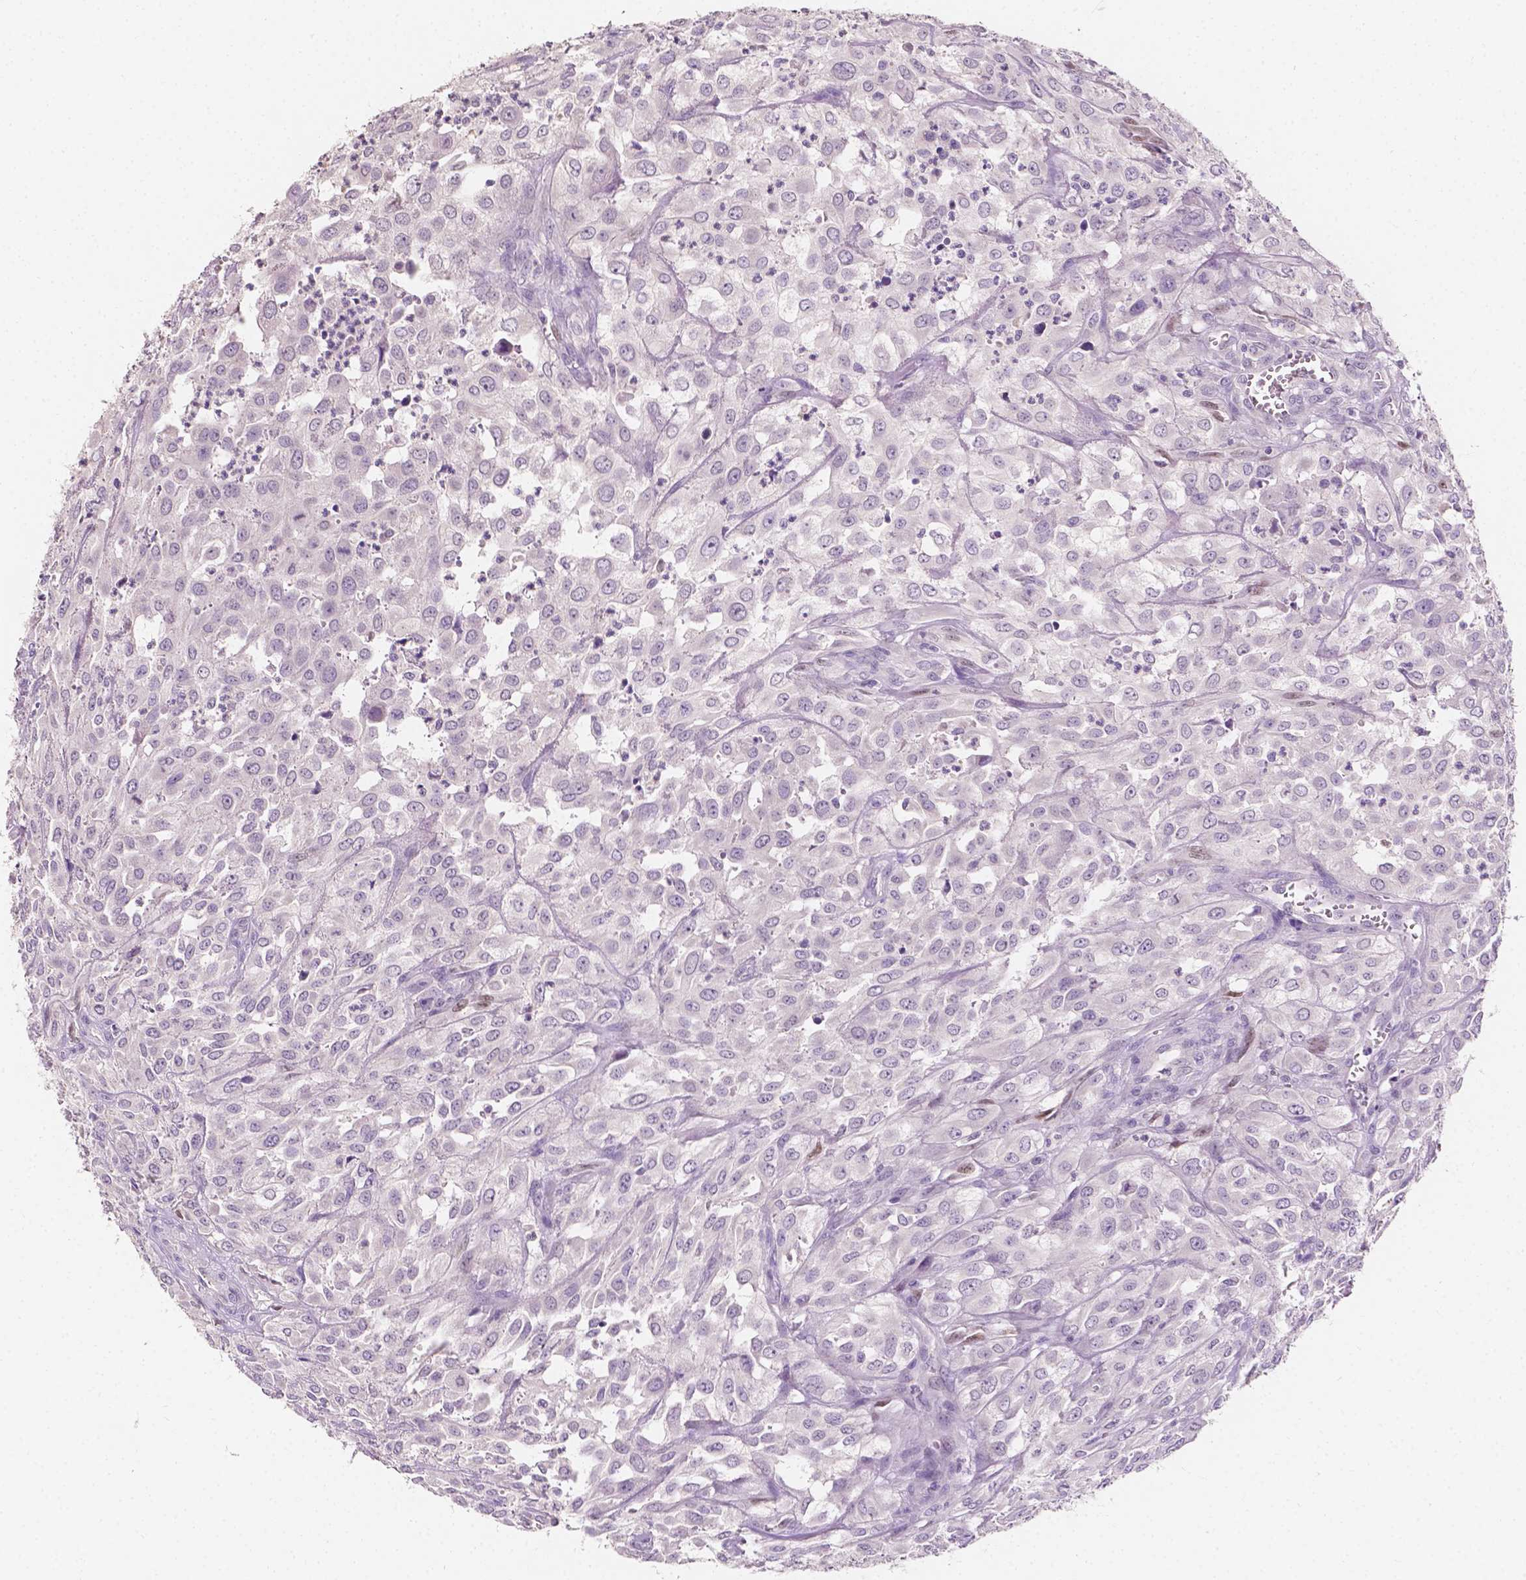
{"staining": {"intensity": "negative", "quantity": "none", "location": "none"}, "tissue": "urothelial cancer", "cell_type": "Tumor cells", "image_type": "cancer", "snomed": [{"axis": "morphology", "description": "Urothelial carcinoma, High grade"}, {"axis": "topography", "description": "Urinary bladder"}], "caption": "There is no significant positivity in tumor cells of urothelial cancer.", "gene": "TAL1", "patient": {"sex": "male", "age": 67}}